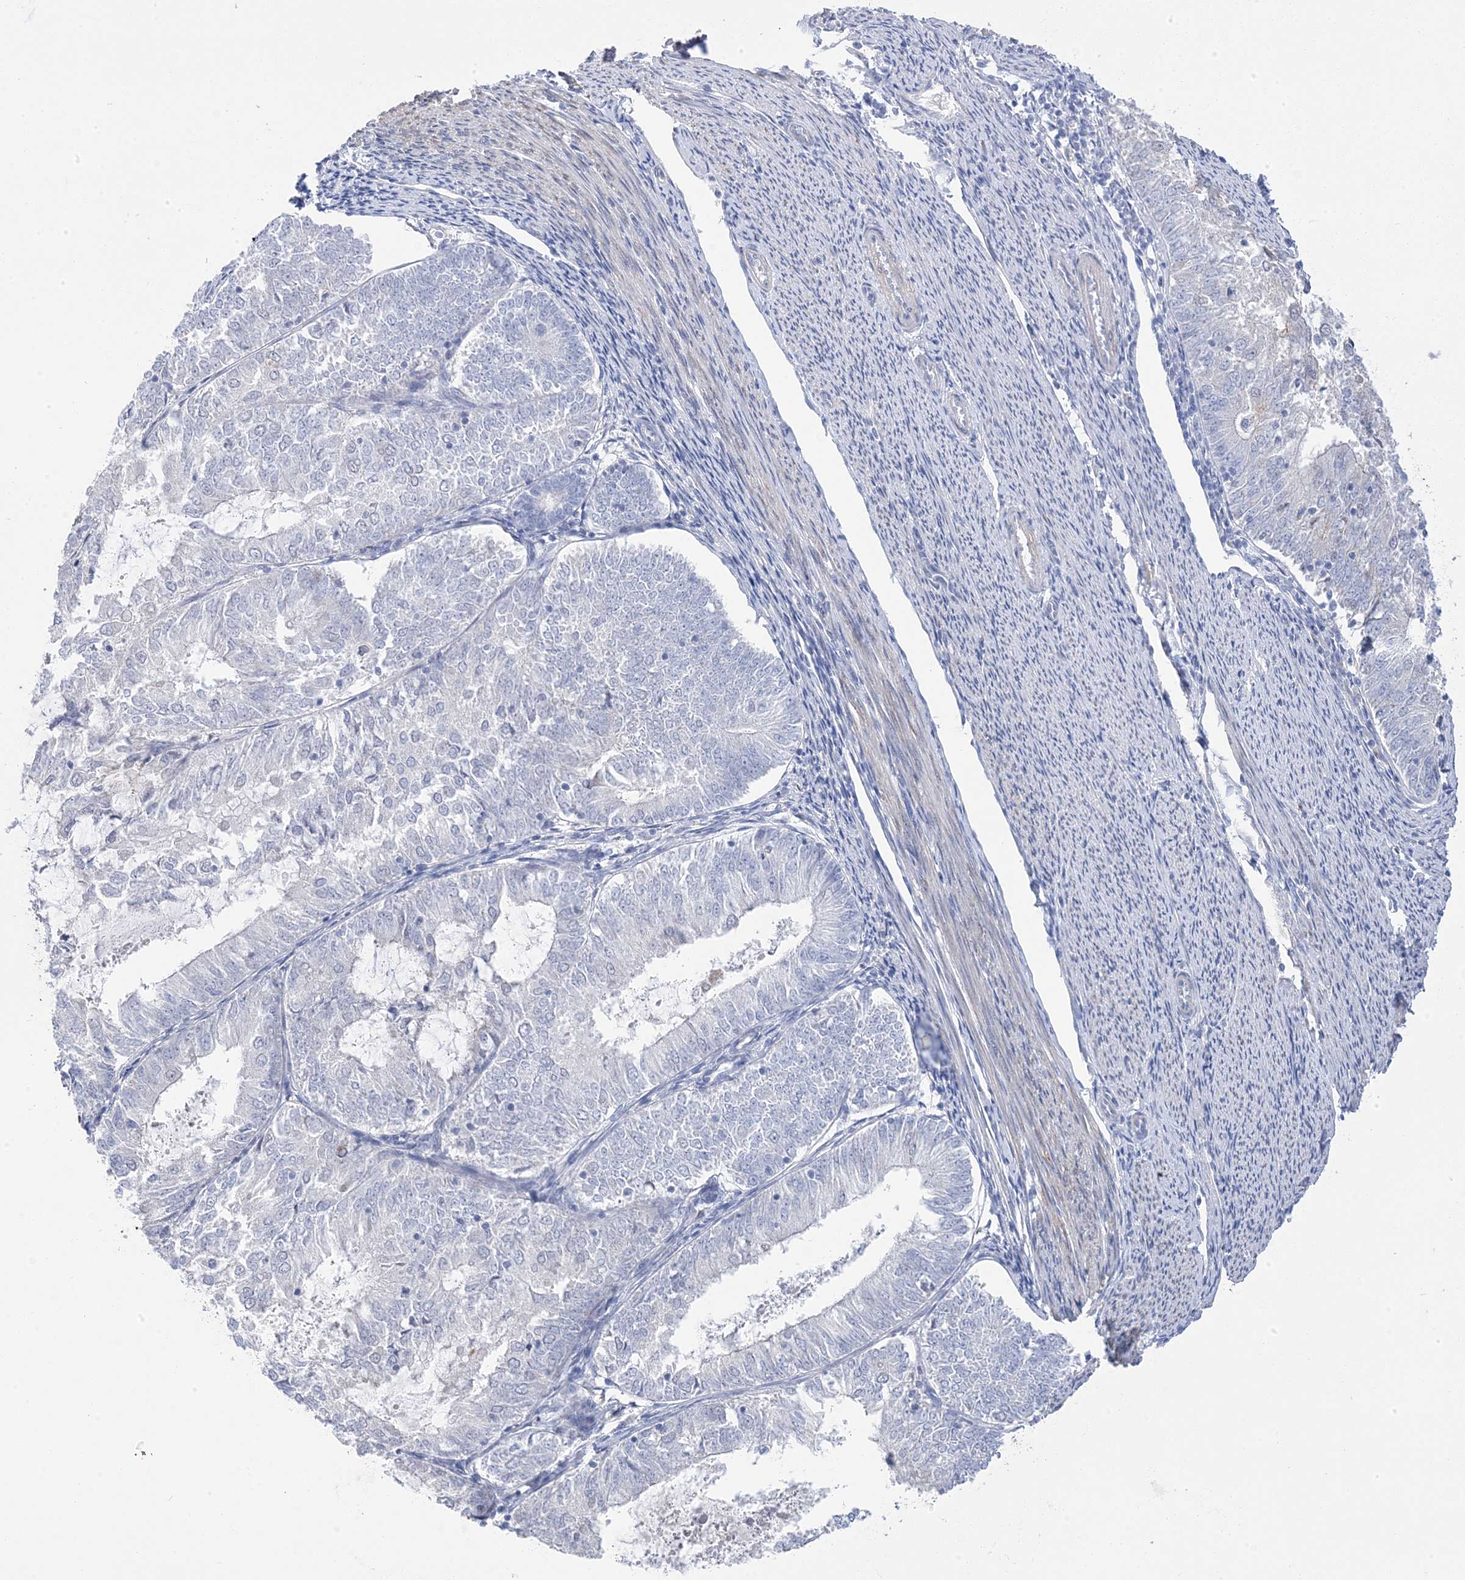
{"staining": {"intensity": "negative", "quantity": "none", "location": "none"}, "tissue": "endometrial cancer", "cell_type": "Tumor cells", "image_type": "cancer", "snomed": [{"axis": "morphology", "description": "Adenocarcinoma, NOS"}, {"axis": "topography", "description": "Endometrium"}], "caption": "Immunohistochemistry image of neoplastic tissue: endometrial cancer stained with DAB demonstrates no significant protein positivity in tumor cells.", "gene": "GTPBP6", "patient": {"sex": "female", "age": 57}}